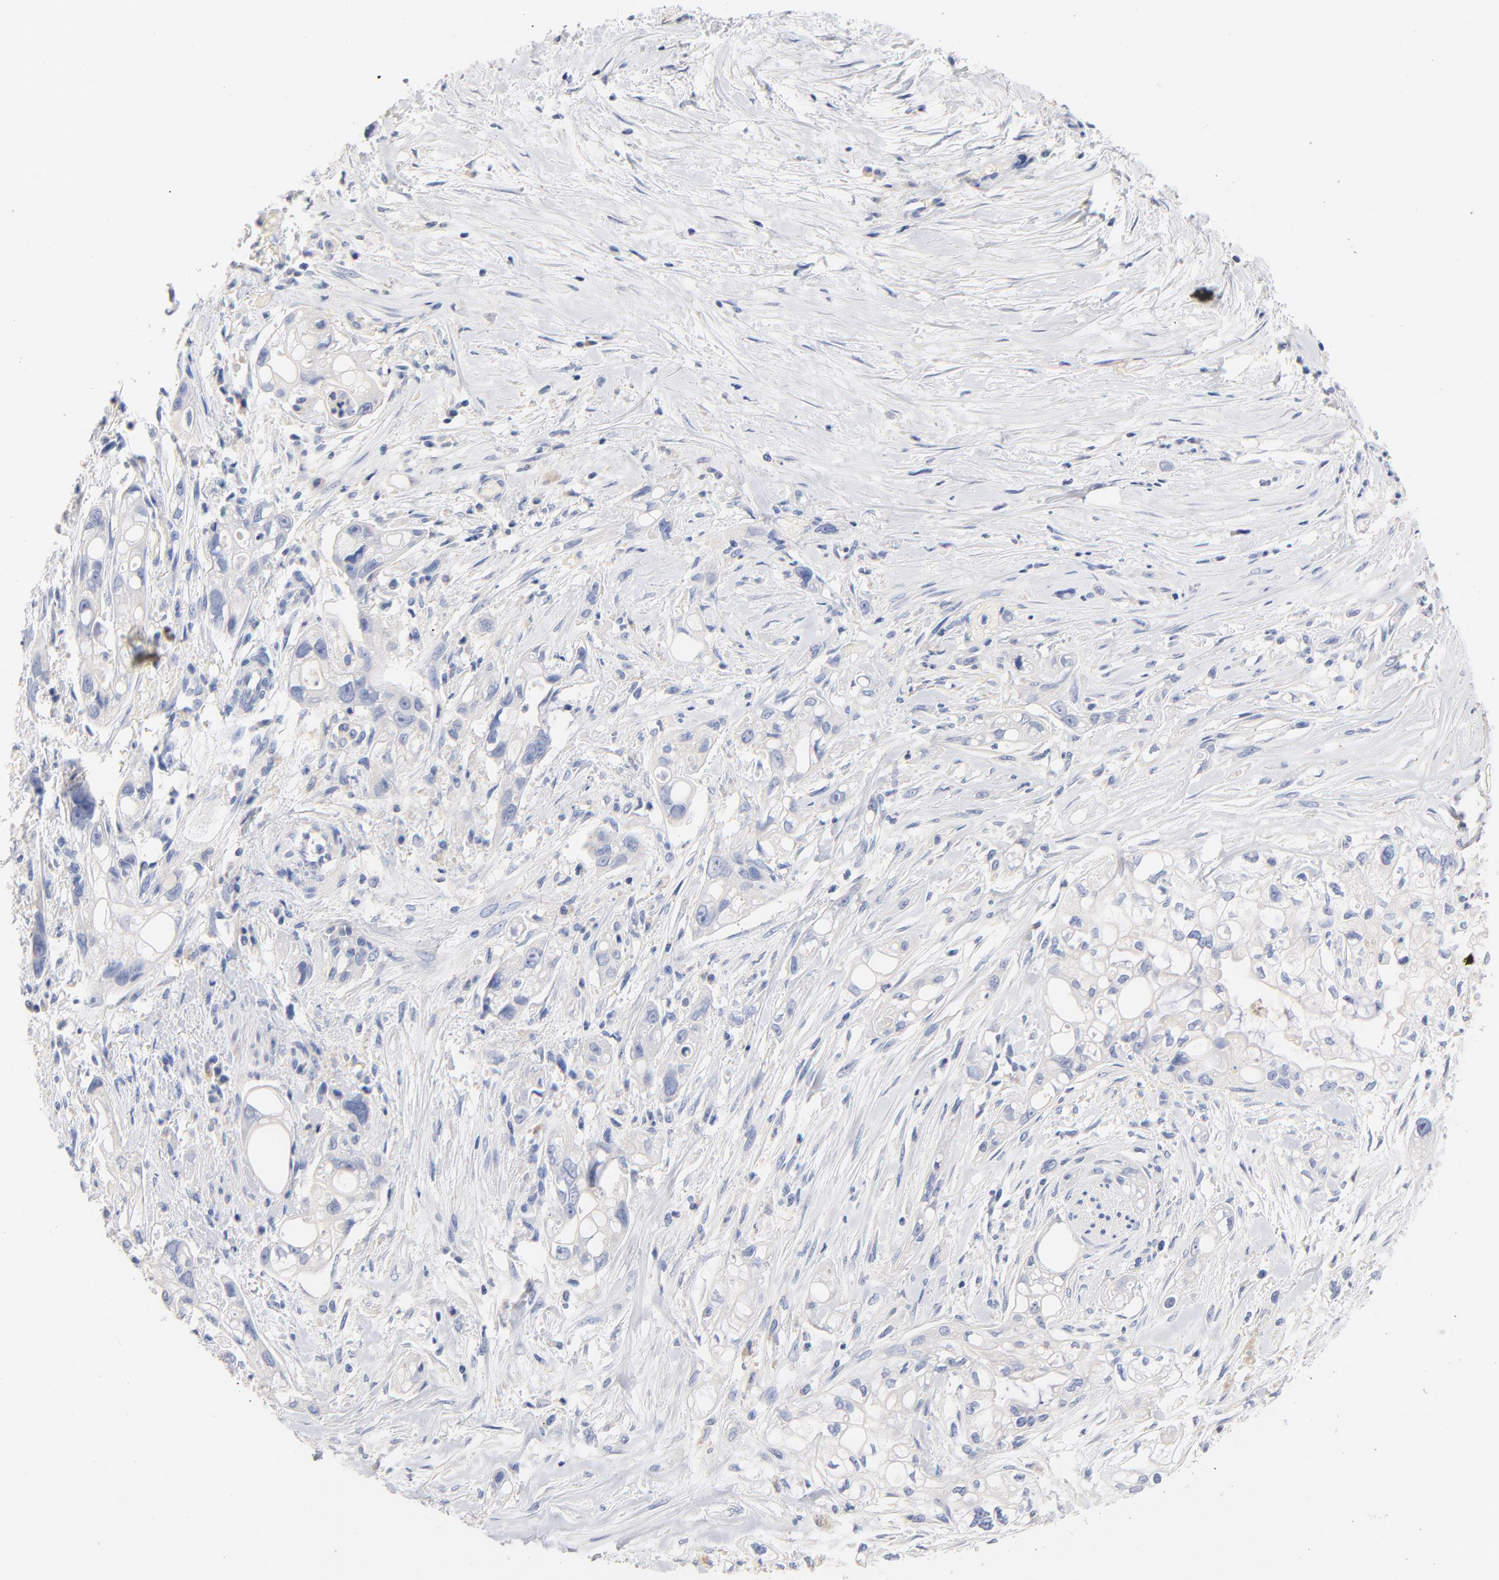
{"staining": {"intensity": "negative", "quantity": "none", "location": "none"}, "tissue": "pancreatic cancer", "cell_type": "Tumor cells", "image_type": "cancer", "snomed": [{"axis": "morphology", "description": "Normal tissue, NOS"}, {"axis": "topography", "description": "Pancreas"}], "caption": "Immunohistochemistry (IHC) photomicrograph of neoplastic tissue: human pancreatic cancer stained with DAB reveals no significant protein staining in tumor cells. (DAB (3,3'-diaminobenzidine) immunohistochemistry (IHC), high magnification).", "gene": "CPS1", "patient": {"sex": "male", "age": 42}}